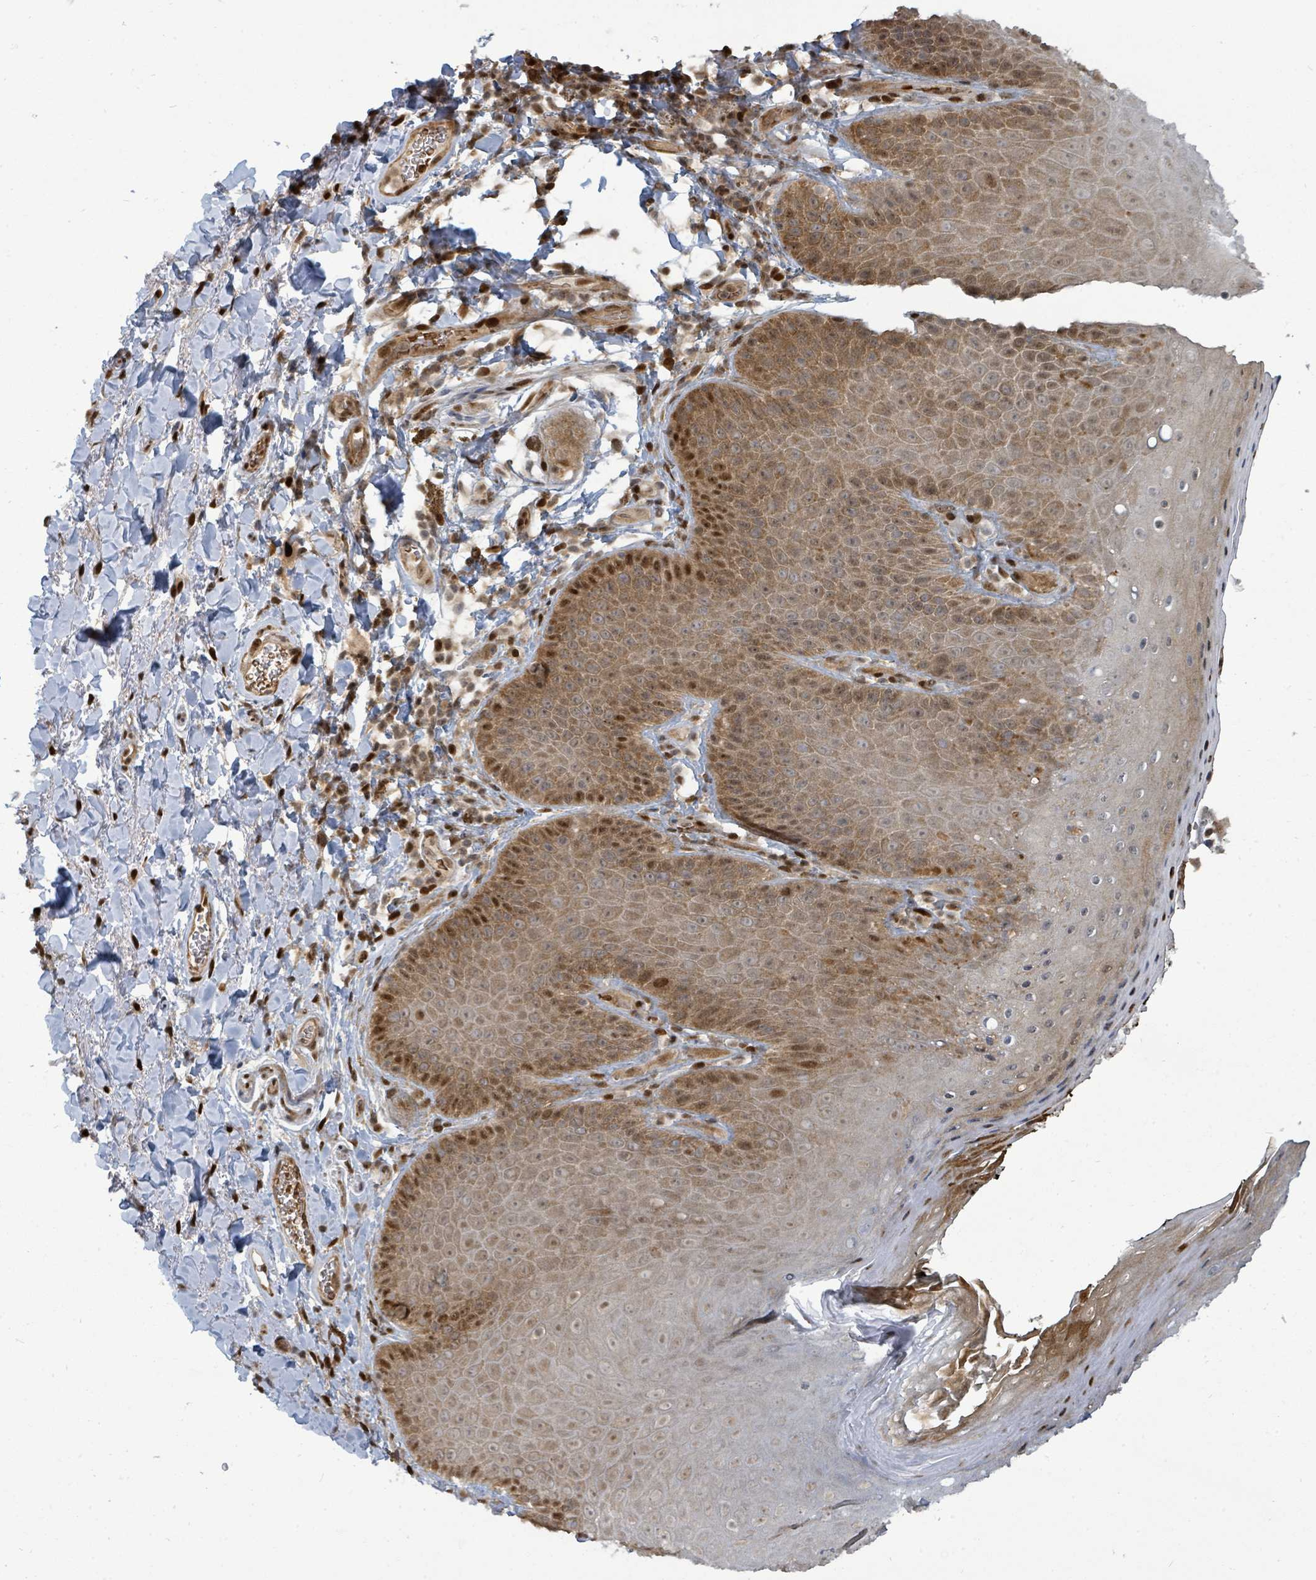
{"staining": {"intensity": "strong", "quantity": "25%-75%", "location": "cytoplasmic/membranous,nuclear"}, "tissue": "skin", "cell_type": "Epidermal cells", "image_type": "normal", "snomed": [{"axis": "morphology", "description": "Normal tissue, NOS"}, {"axis": "topography", "description": "Anal"}, {"axis": "topography", "description": "Peripheral nerve tissue"}], "caption": "Epidermal cells show strong cytoplasmic/membranous,nuclear positivity in approximately 25%-75% of cells in unremarkable skin.", "gene": "TRDMT1", "patient": {"sex": "male", "age": 53}}